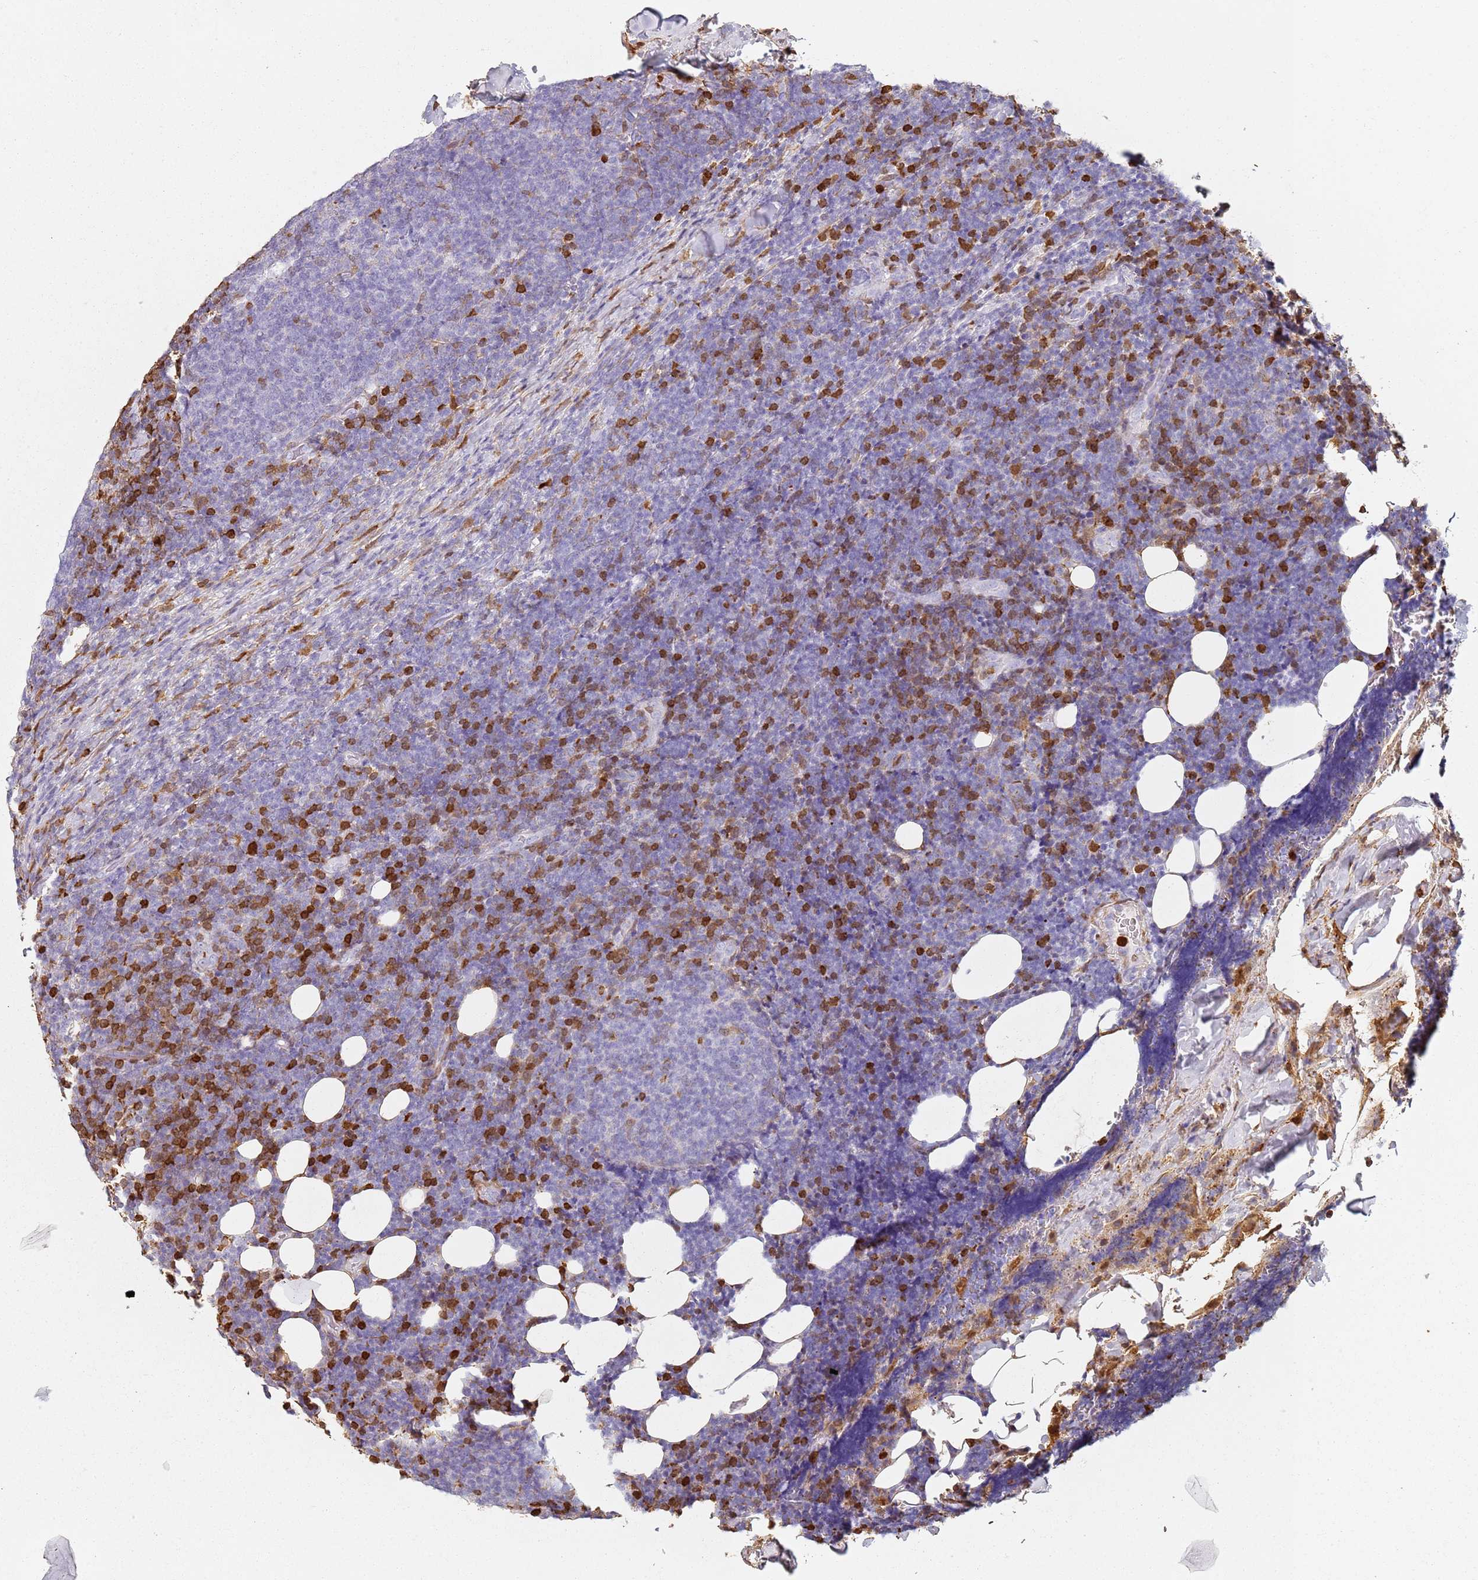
{"staining": {"intensity": "negative", "quantity": "none", "location": "none"}, "tissue": "lymphoma", "cell_type": "Tumor cells", "image_type": "cancer", "snomed": [{"axis": "morphology", "description": "Malignant lymphoma, non-Hodgkin's type, Low grade"}, {"axis": "topography", "description": "Lymph node"}], "caption": "Micrograph shows no significant protein staining in tumor cells of low-grade malignant lymphoma, non-Hodgkin's type. (Brightfield microscopy of DAB immunohistochemistry (IHC) at high magnification).", "gene": "S100A4", "patient": {"sex": "male", "age": 66}}